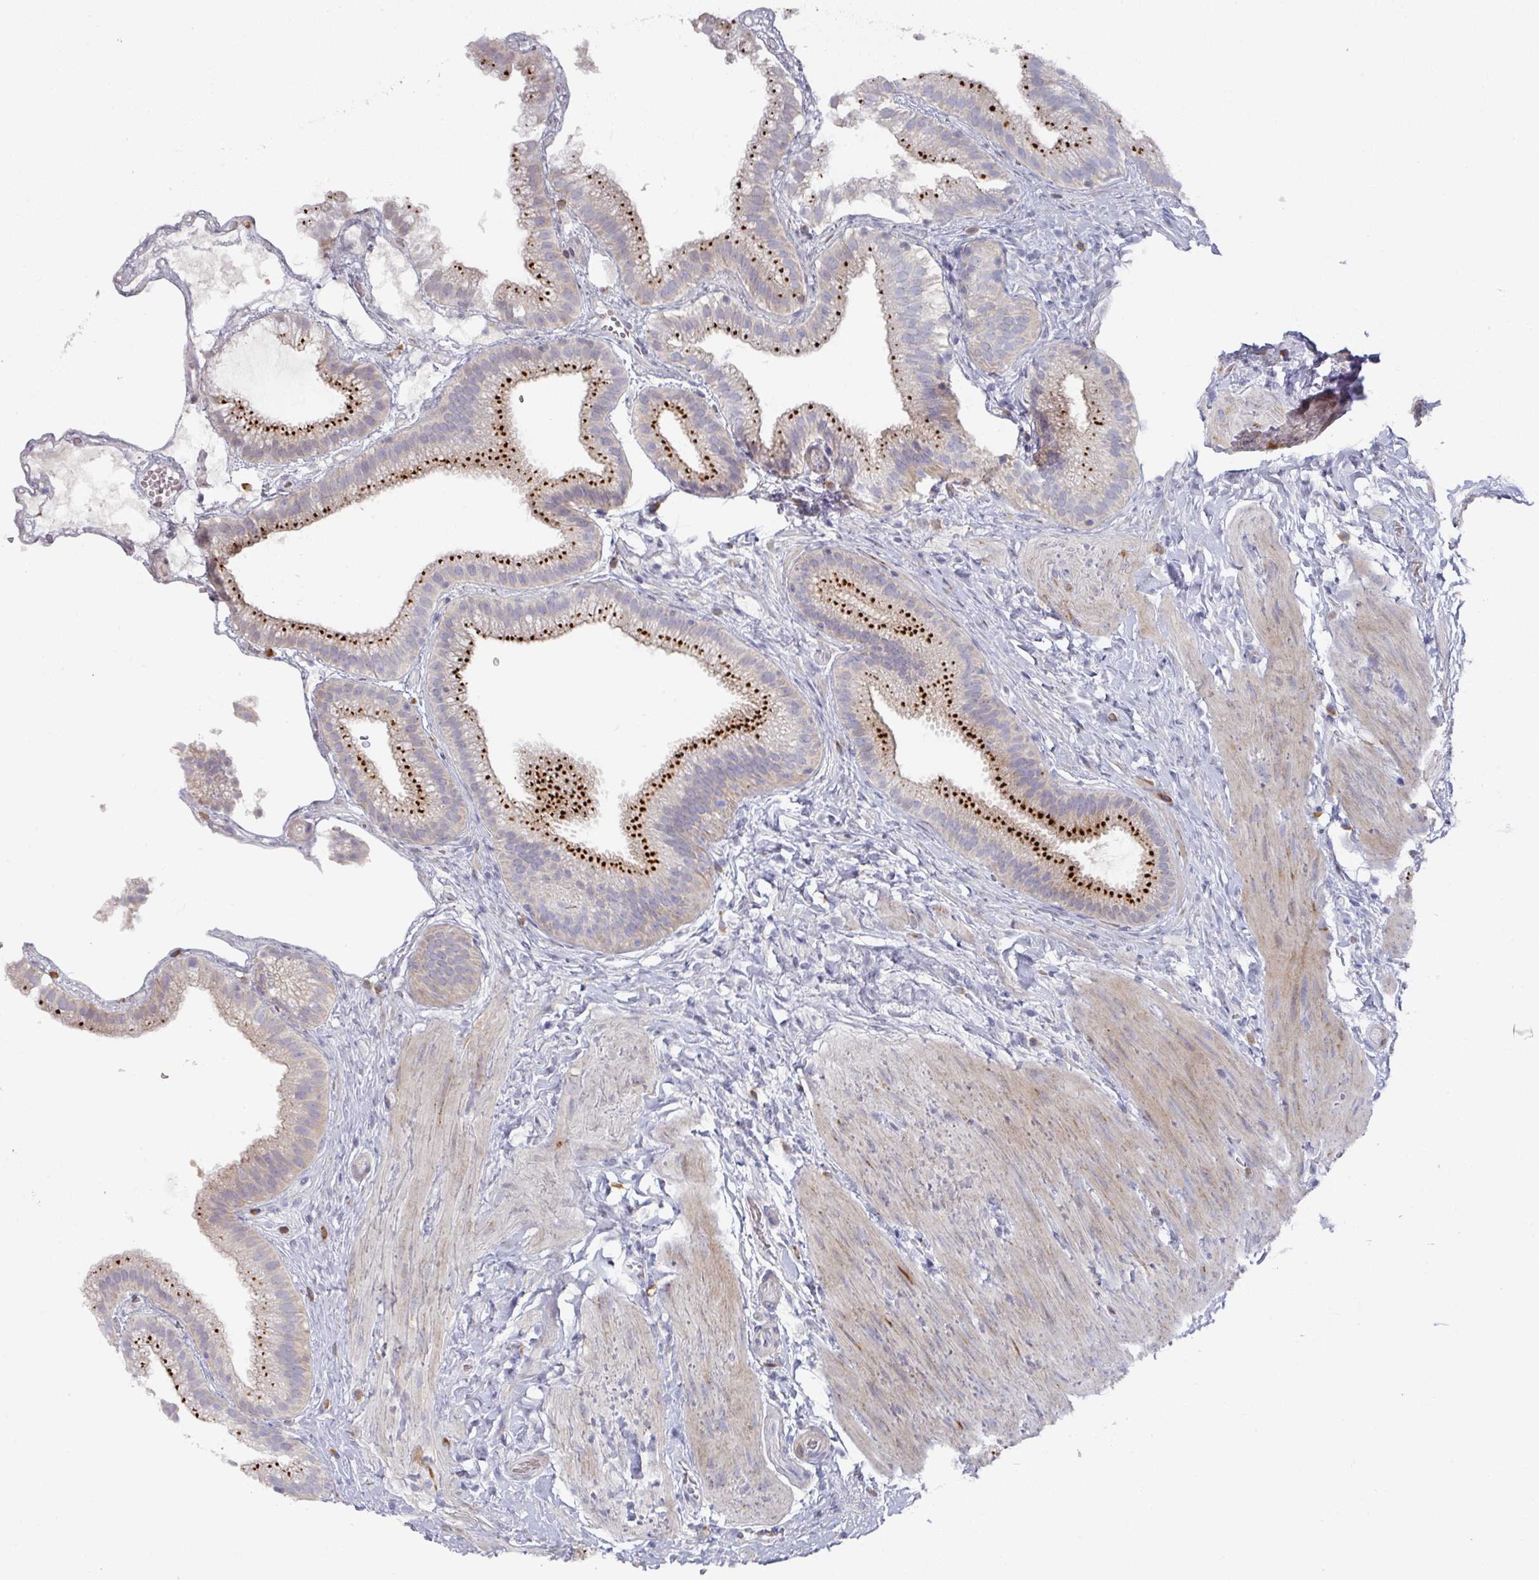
{"staining": {"intensity": "strong", "quantity": ">75%", "location": "cytoplasmic/membranous"}, "tissue": "gallbladder", "cell_type": "Glandular cells", "image_type": "normal", "snomed": [{"axis": "morphology", "description": "Normal tissue, NOS"}, {"axis": "topography", "description": "Gallbladder"}], "caption": "Brown immunohistochemical staining in benign gallbladder shows strong cytoplasmic/membranous positivity in about >75% of glandular cells.", "gene": "NT5C1A", "patient": {"sex": "female", "age": 63}}